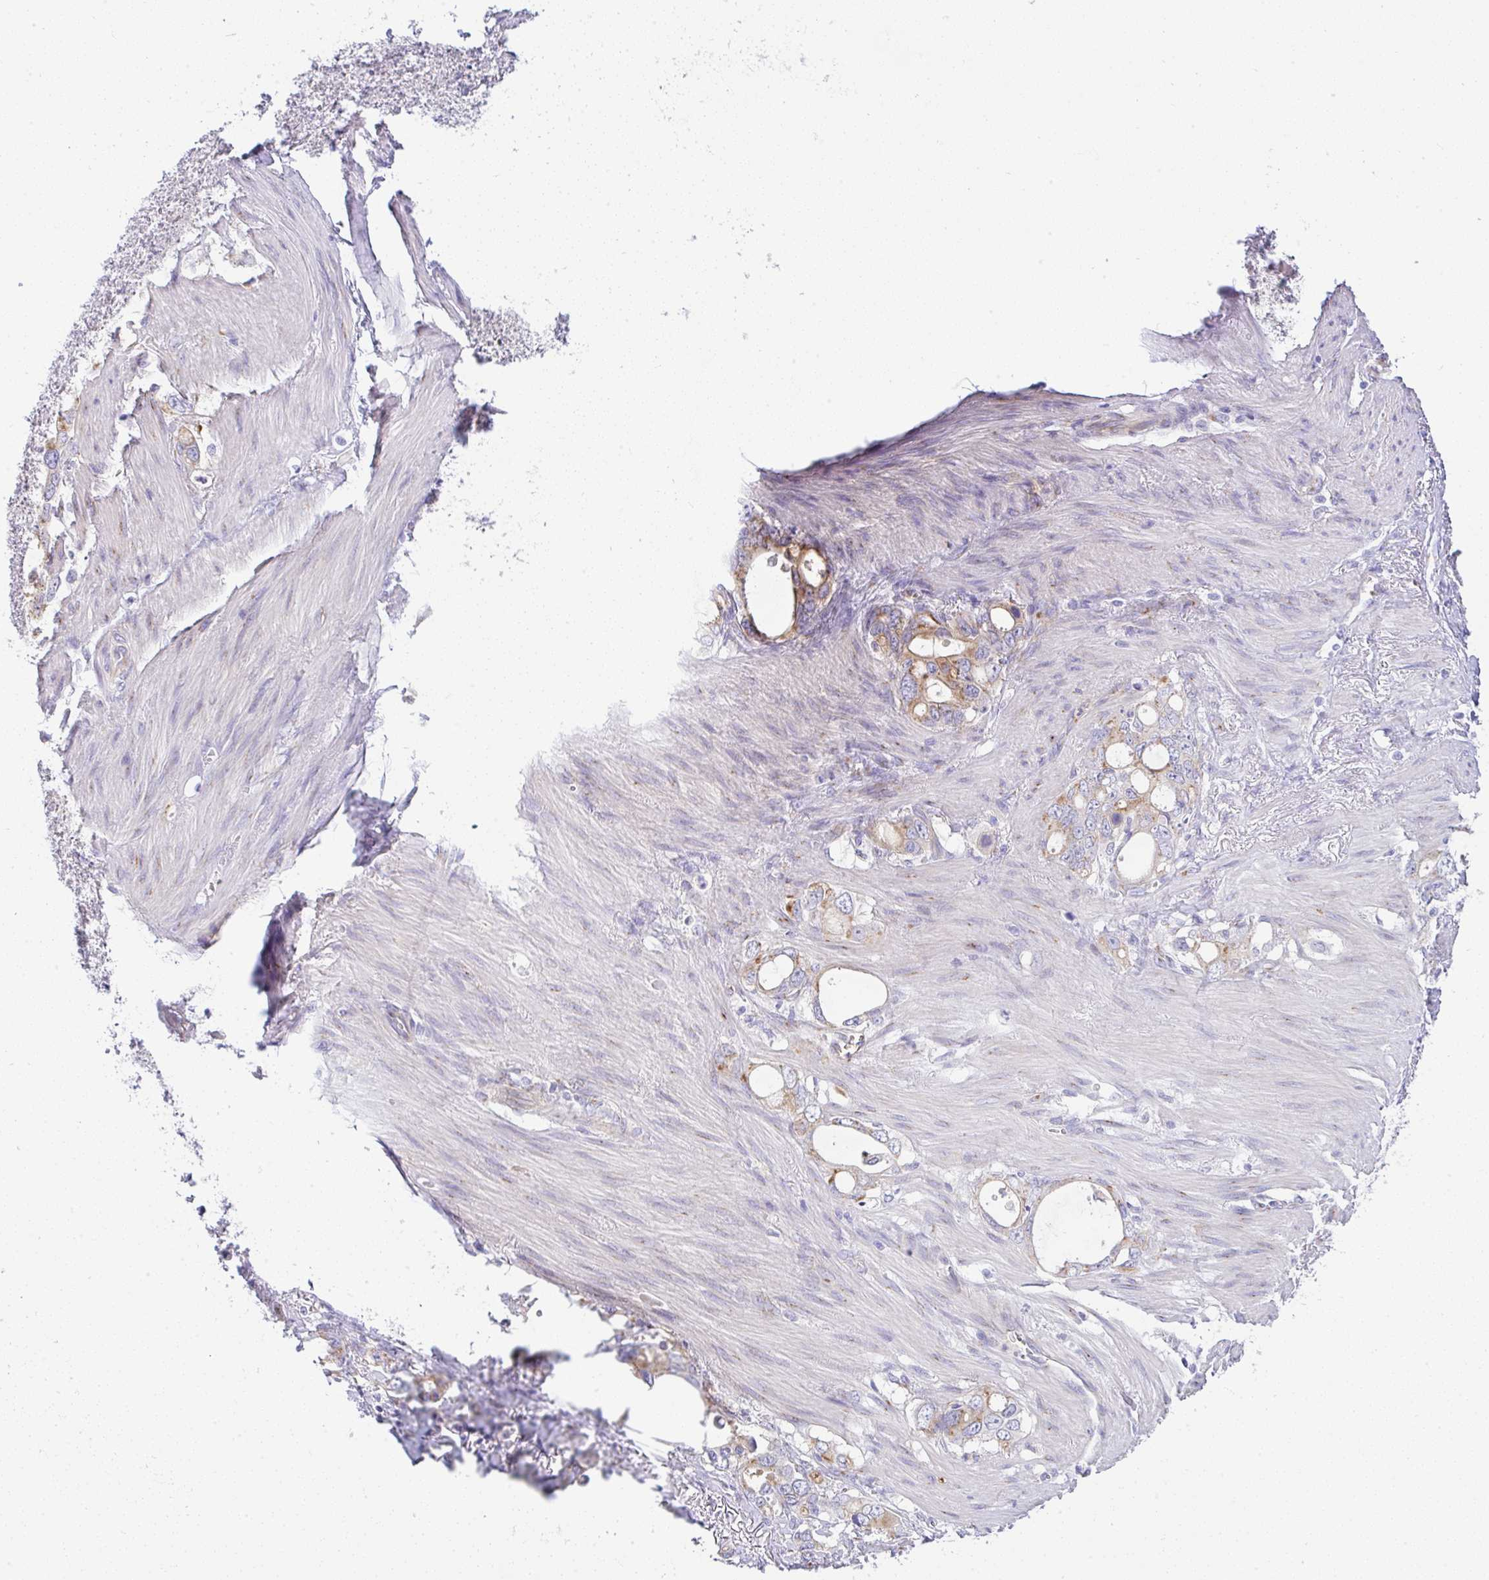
{"staining": {"intensity": "moderate", "quantity": "25%-75%", "location": "cytoplasmic/membranous"}, "tissue": "stomach cancer", "cell_type": "Tumor cells", "image_type": "cancer", "snomed": [{"axis": "morphology", "description": "Adenocarcinoma, NOS"}, {"axis": "topography", "description": "Stomach, upper"}], "caption": "There is medium levels of moderate cytoplasmic/membranous expression in tumor cells of stomach adenocarcinoma, as demonstrated by immunohistochemical staining (brown color).", "gene": "FAM177A1", "patient": {"sex": "male", "age": 74}}